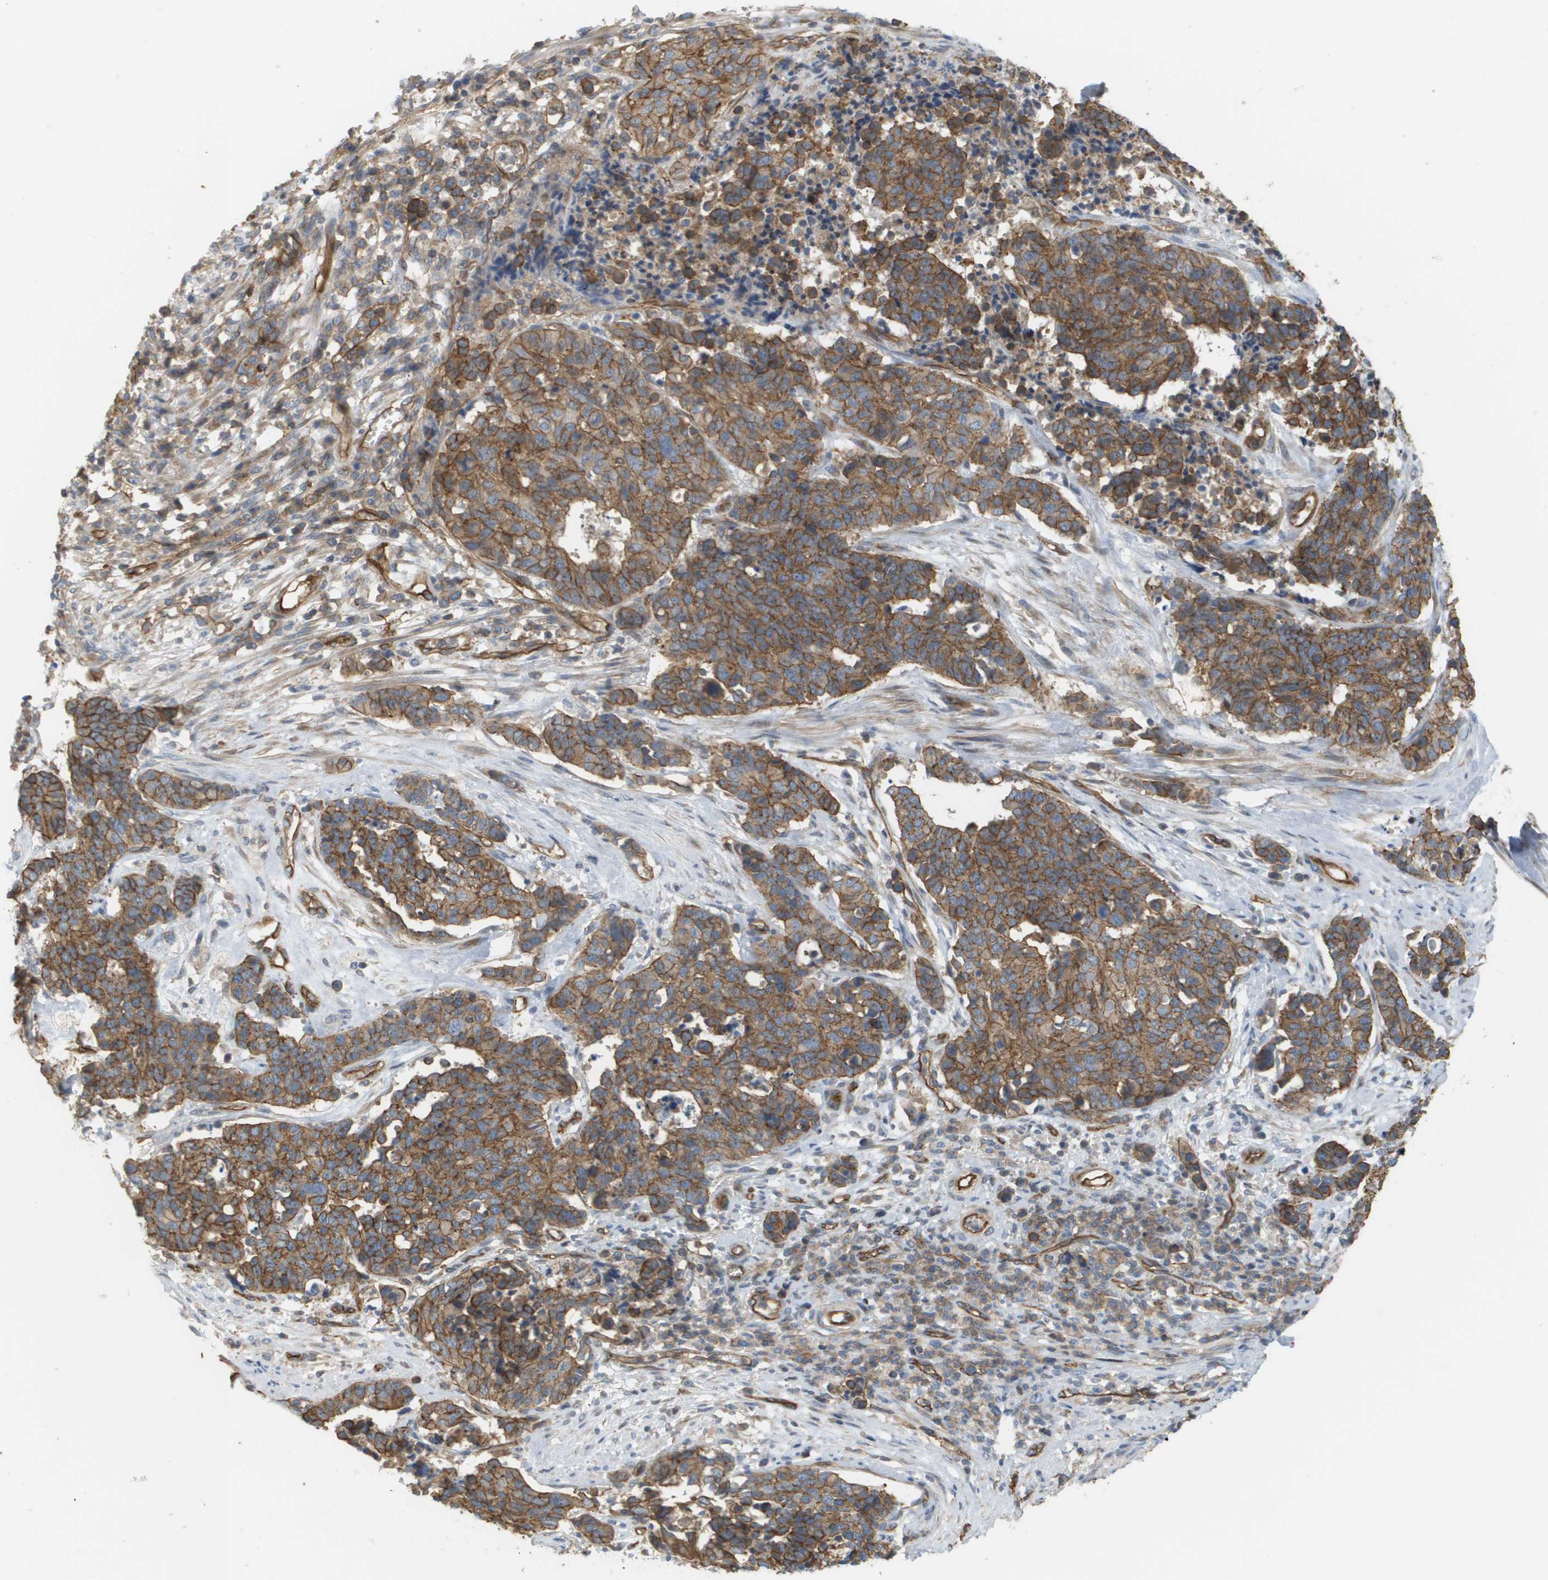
{"staining": {"intensity": "moderate", "quantity": ">75%", "location": "cytoplasmic/membranous"}, "tissue": "cervical cancer", "cell_type": "Tumor cells", "image_type": "cancer", "snomed": [{"axis": "morphology", "description": "Squamous cell carcinoma, NOS"}, {"axis": "topography", "description": "Cervix"}], "caption": "Tumor cells show medium levels of moderate cytoplasmic/membranous positivity in about >75% of cells in human squamous cell carcinoma (cervical).", "gene": "SGMS2", "patient": {"sex": "female", "age": 35}}